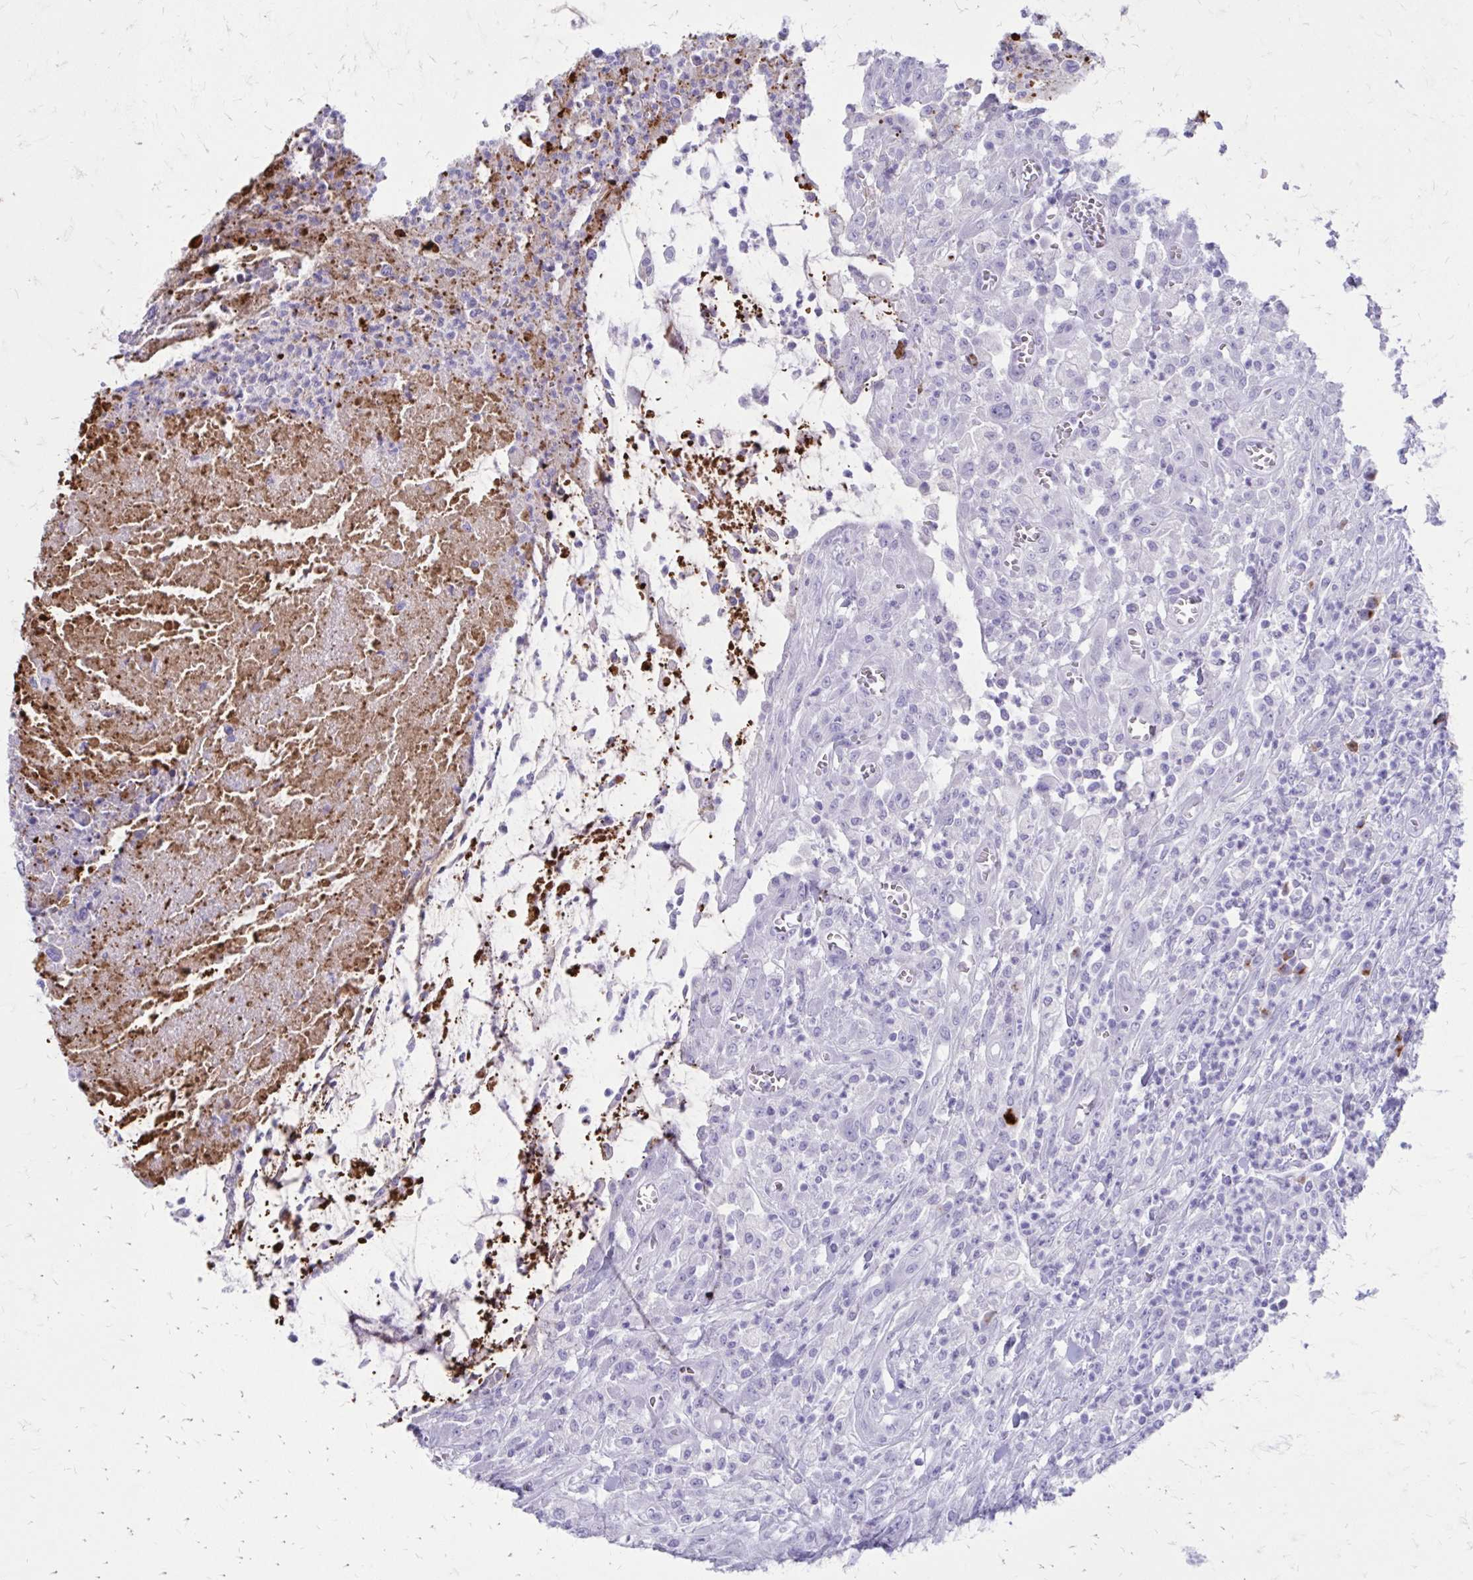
{"staining": {"intensity": "negative", "quantity": "none", "location": "none"}, "tissue": "colorectal cancer", "cell_type": "Tumor cells", "image_type": "cancer", "snomed": [{"axis": "morphology", "description": "Adenocarcinoma, NOS"}, {"axis": "topography", "description": "Colon"}], "caption": "Immunohistochemistry (IHC) image of neoplastic tissue: colorectal adenocarcinoma stained with DAB reveals no significant protein expression in tumor cells. (Brightfield microscopy of DAB (3,3'-diaminobenzidine) IHC at high magnification).", "gene": "SATL1", "patient": {"sex": "male", "age": 65}}